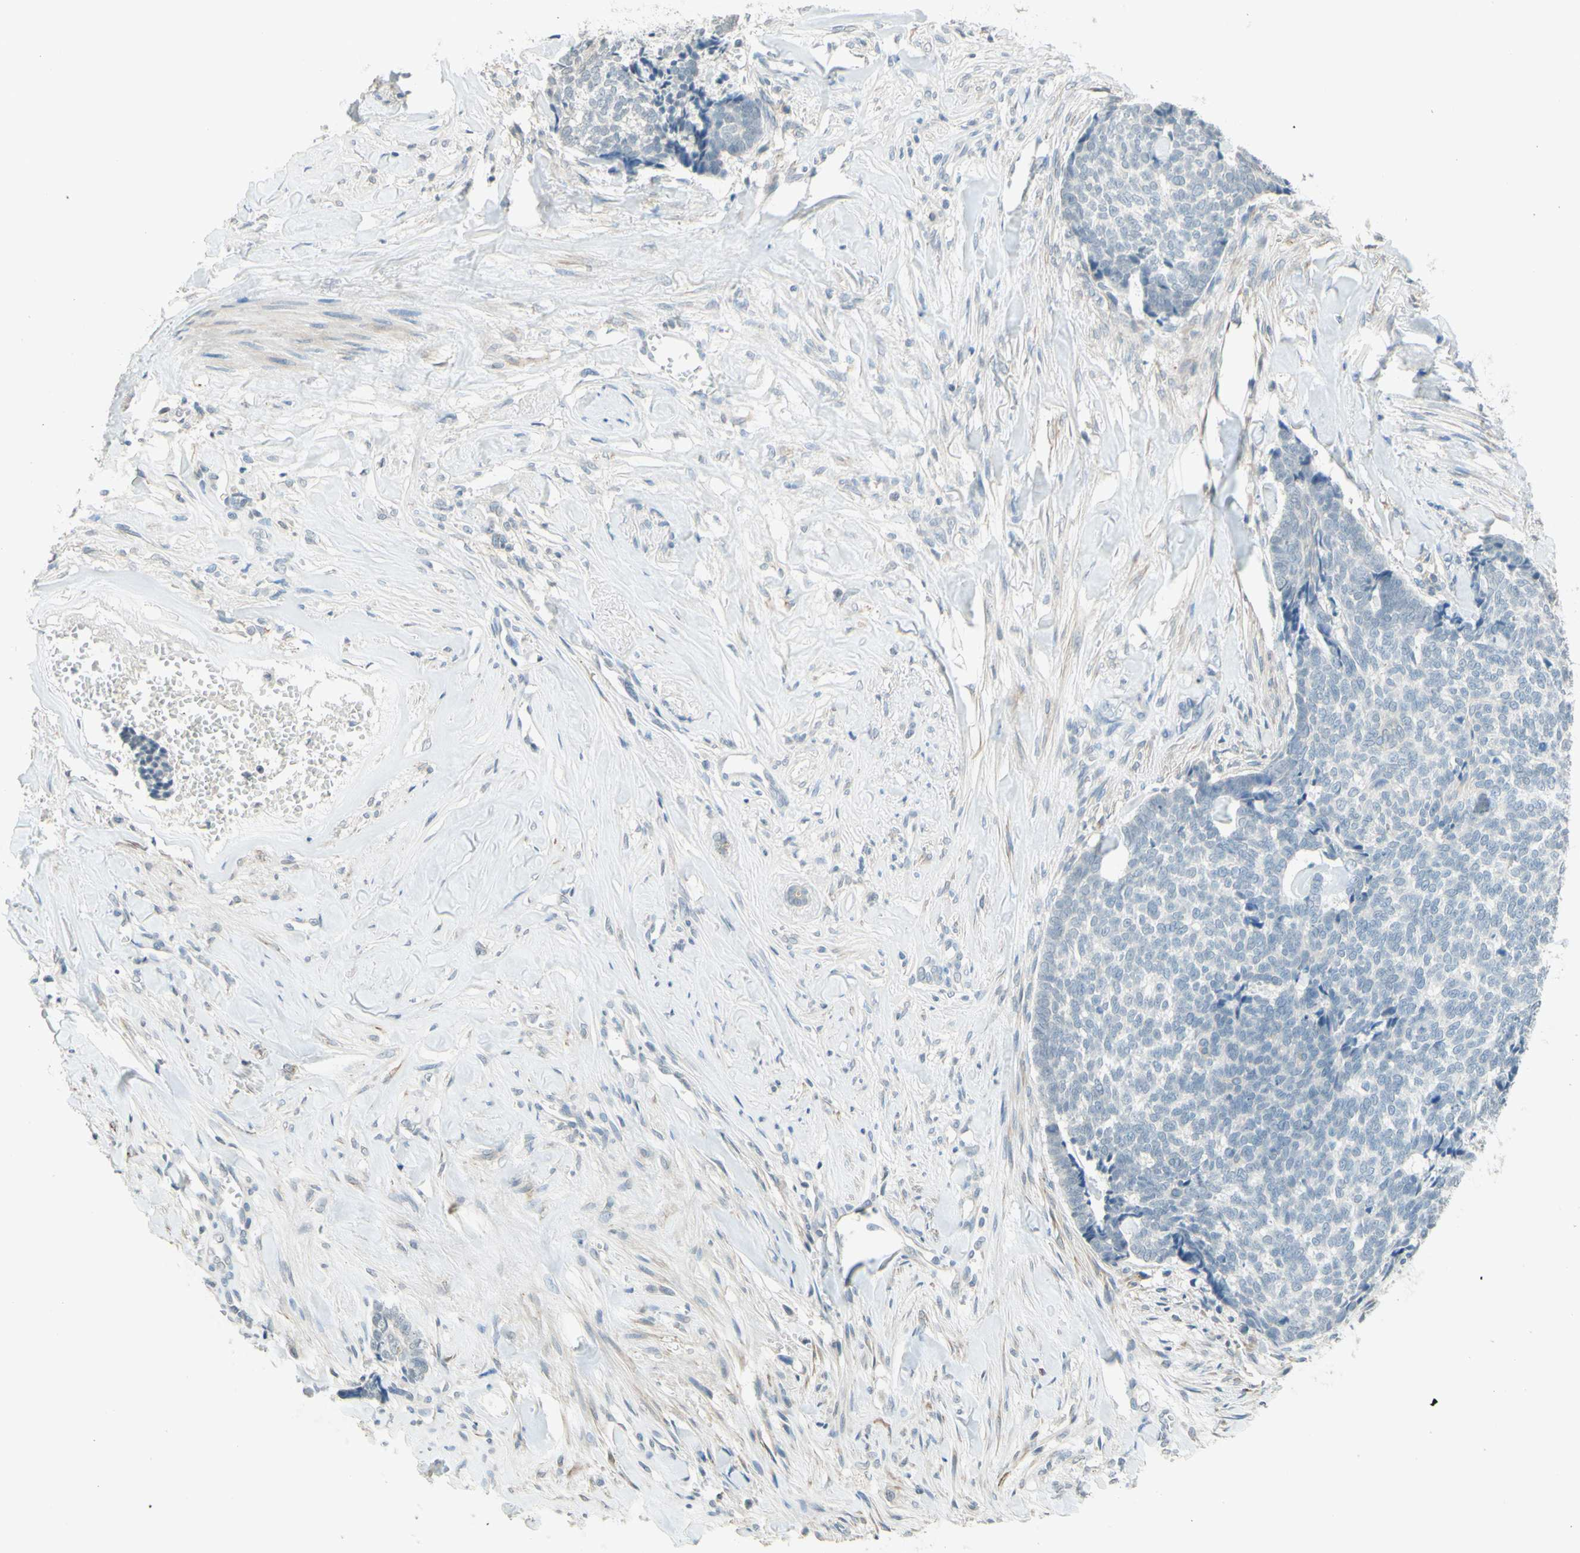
{"staining": {"intensity": "negative", "quantity": "none", "location": "none"}, "tissue": "skin cancer", "cell_type": "Tumor cells", "image_type": "cancer", "snomed": [{"axis": "morphology", "description": "Basal cell carcinoma"}, {"axis": "topography", "description": "Skin"}], "caption": "The immunohistochemistry micrograph has no significant staining in tumor cells of skin cancer tissue.", "gene": "MAG", "patient": {"sex": "male", "age": 84}}